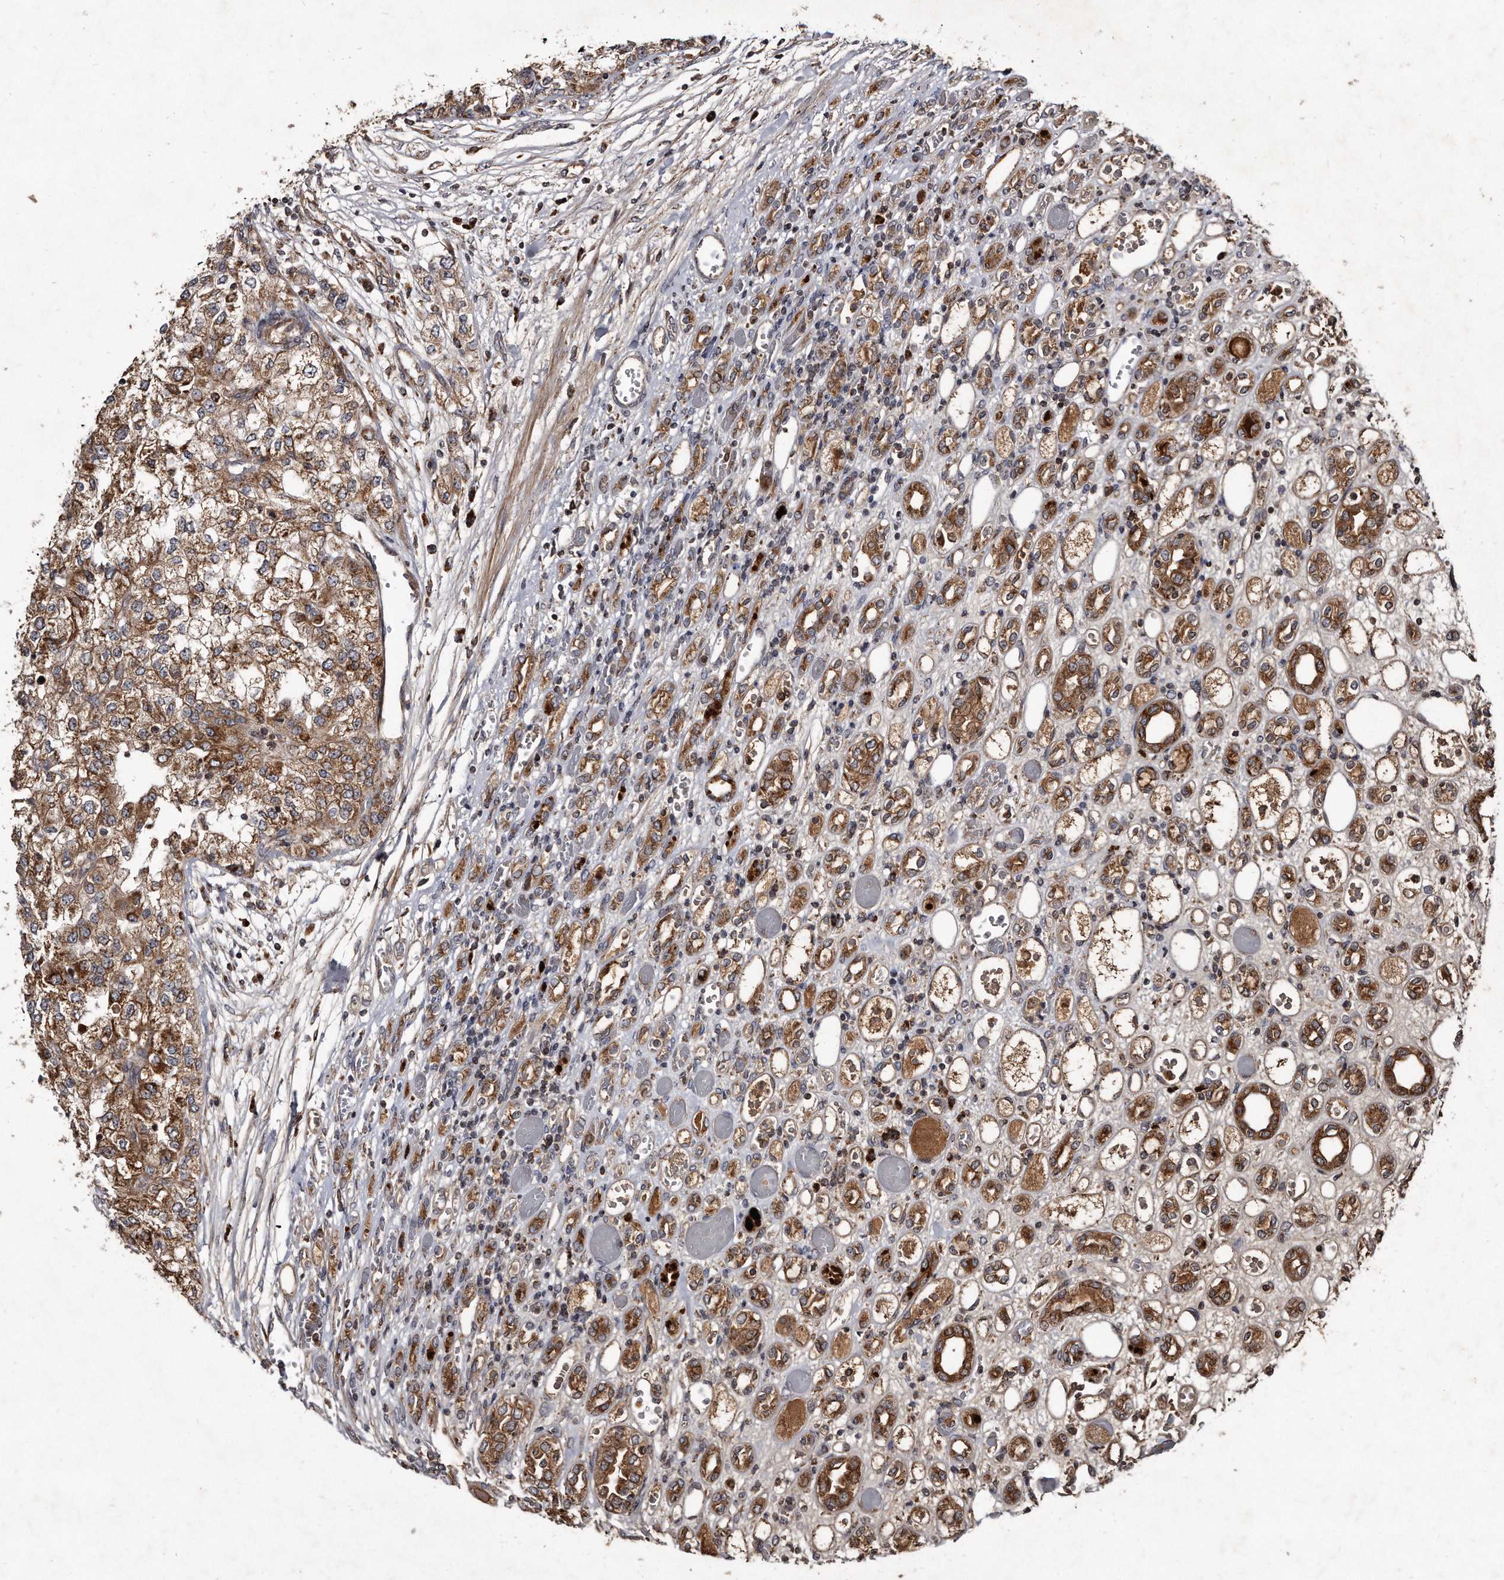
{"staining": {"intensity": "moderate", "quantity": ">75%", "location": "cytoplasmic/membranous"}, "tissue": "renal cancer", "cell_type": "Tumor cells", "image_type": "cancer", "snomed": [{"axis": "morphology", "description": "Adenocarcinoma, NOS"}, {"axis": "topography", "description": "Kidney"}], "caption": "The photomicrograph demonstrates immunohistochemical staining of renal cancer (adenocarcinoma). There is moderate cytoplasmic/membranous expression is appreciated in about >75% of tumor cells. The protein of interest is stained brown, and the nuclei are stained in blue (DAB (3,3'-diaminobenzidine) IHC with brightfield microscopy, high magnification).", "gene": "FAM136A", "patient": {"sex": "female", "age": 54}}